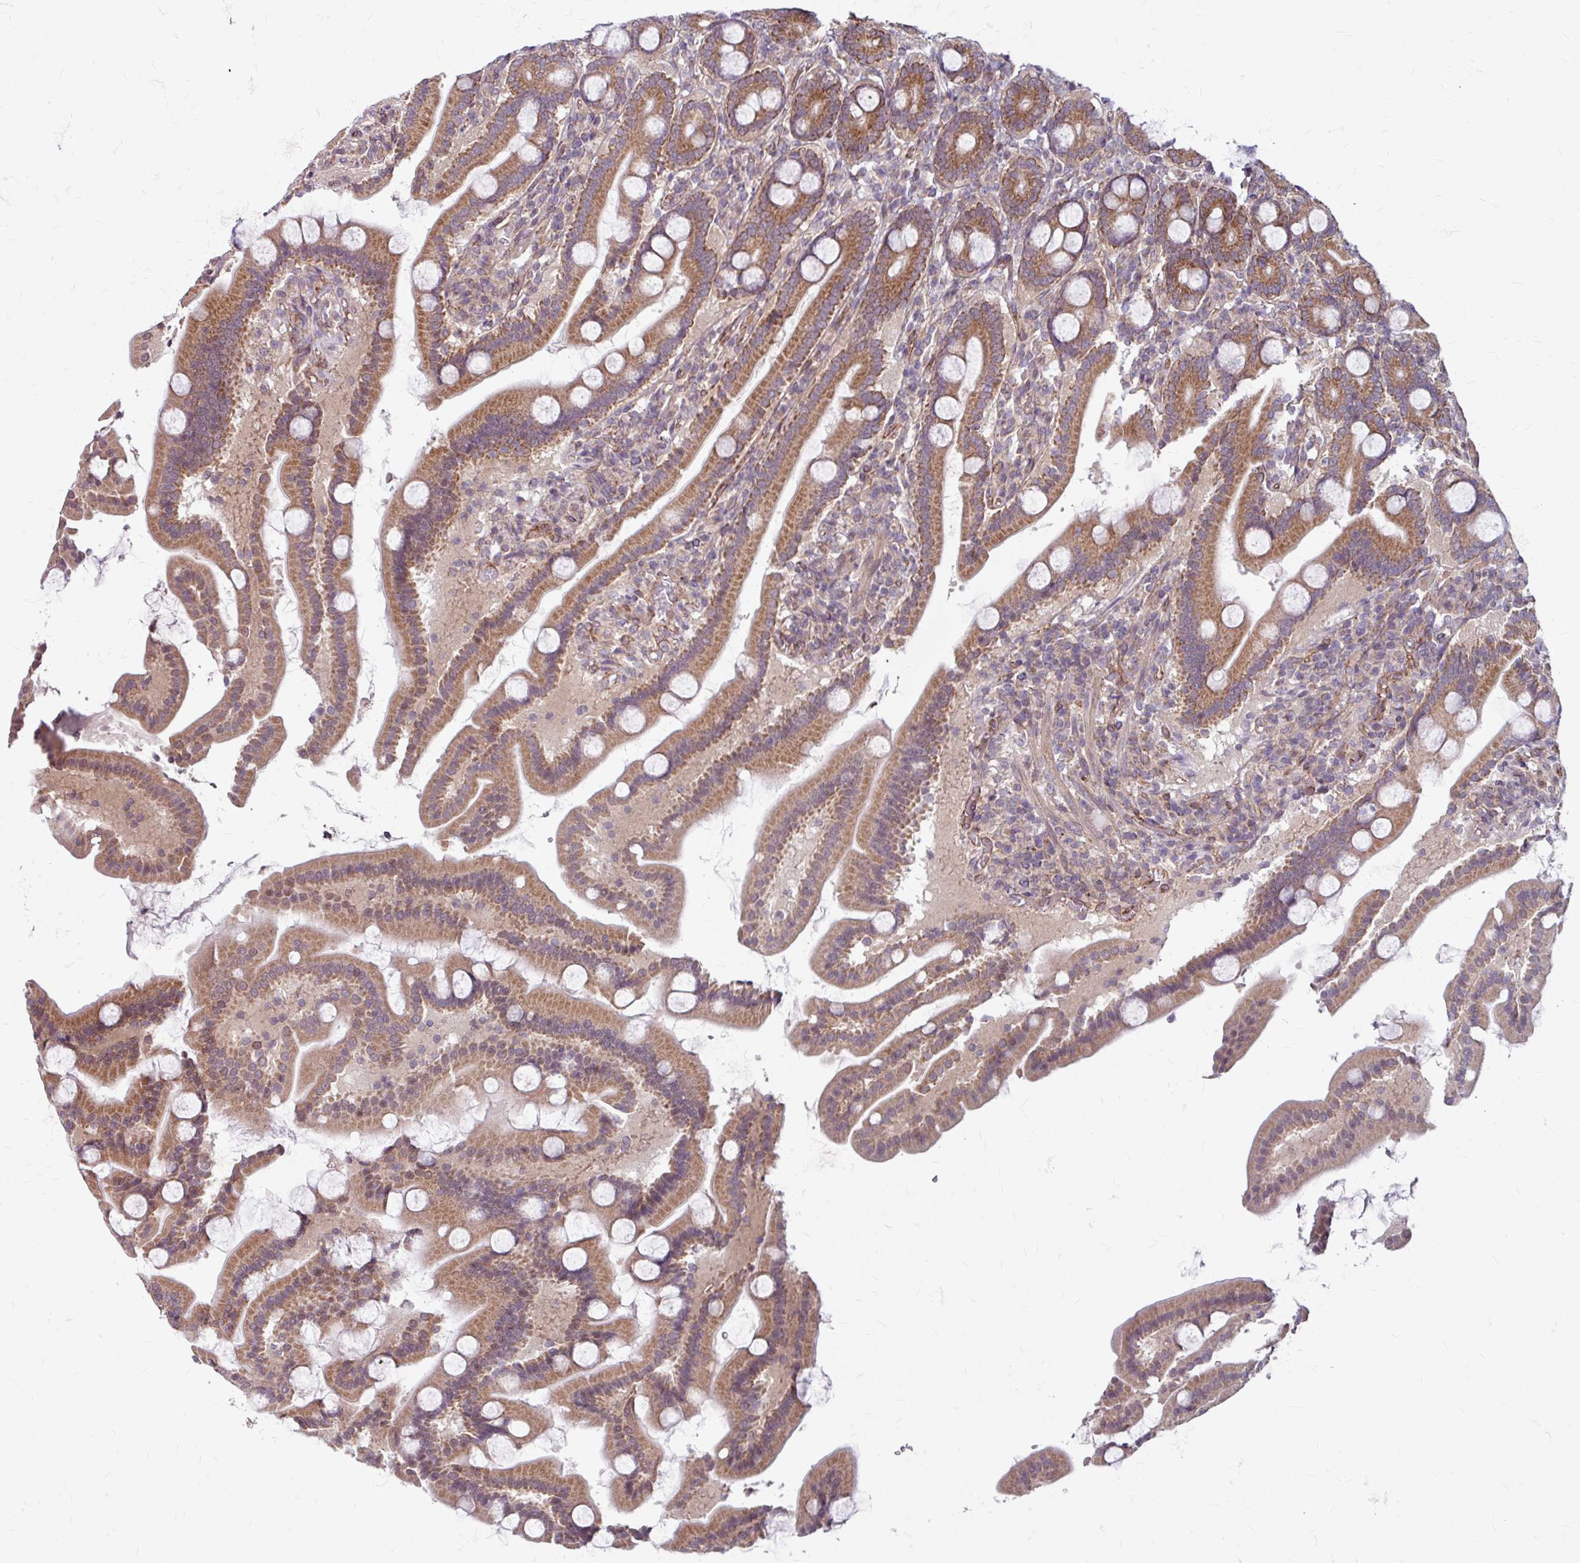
{"staining": {"intensity": "moderate", "quantity": ">75%", "location": "cytoplasmic/membranous"}, "tissue": "duodenum", "cell_type": "Glandular cells", "image_type": "normal", "snomed": [{"axis": "morphology", "description": "Normal tissue, NOS"}, {"axis": "topography", "description": "Duodenum"}], "caption": "IHC staining of unremarkable duodenum, which reveals medium levels of moderate cytoplasmic/membranous expression in approximately >75% of glandular cells indicating moderate cytoplasmic/membranous protein expression. The staining was performed using DAB (3,3'-diaminobenzidine) (brown) for protein detection and nuclei were counterstained in hematoxylin (blue).", "gene": "DAAM2", "patient": {"sex": "male", "age": 55}}